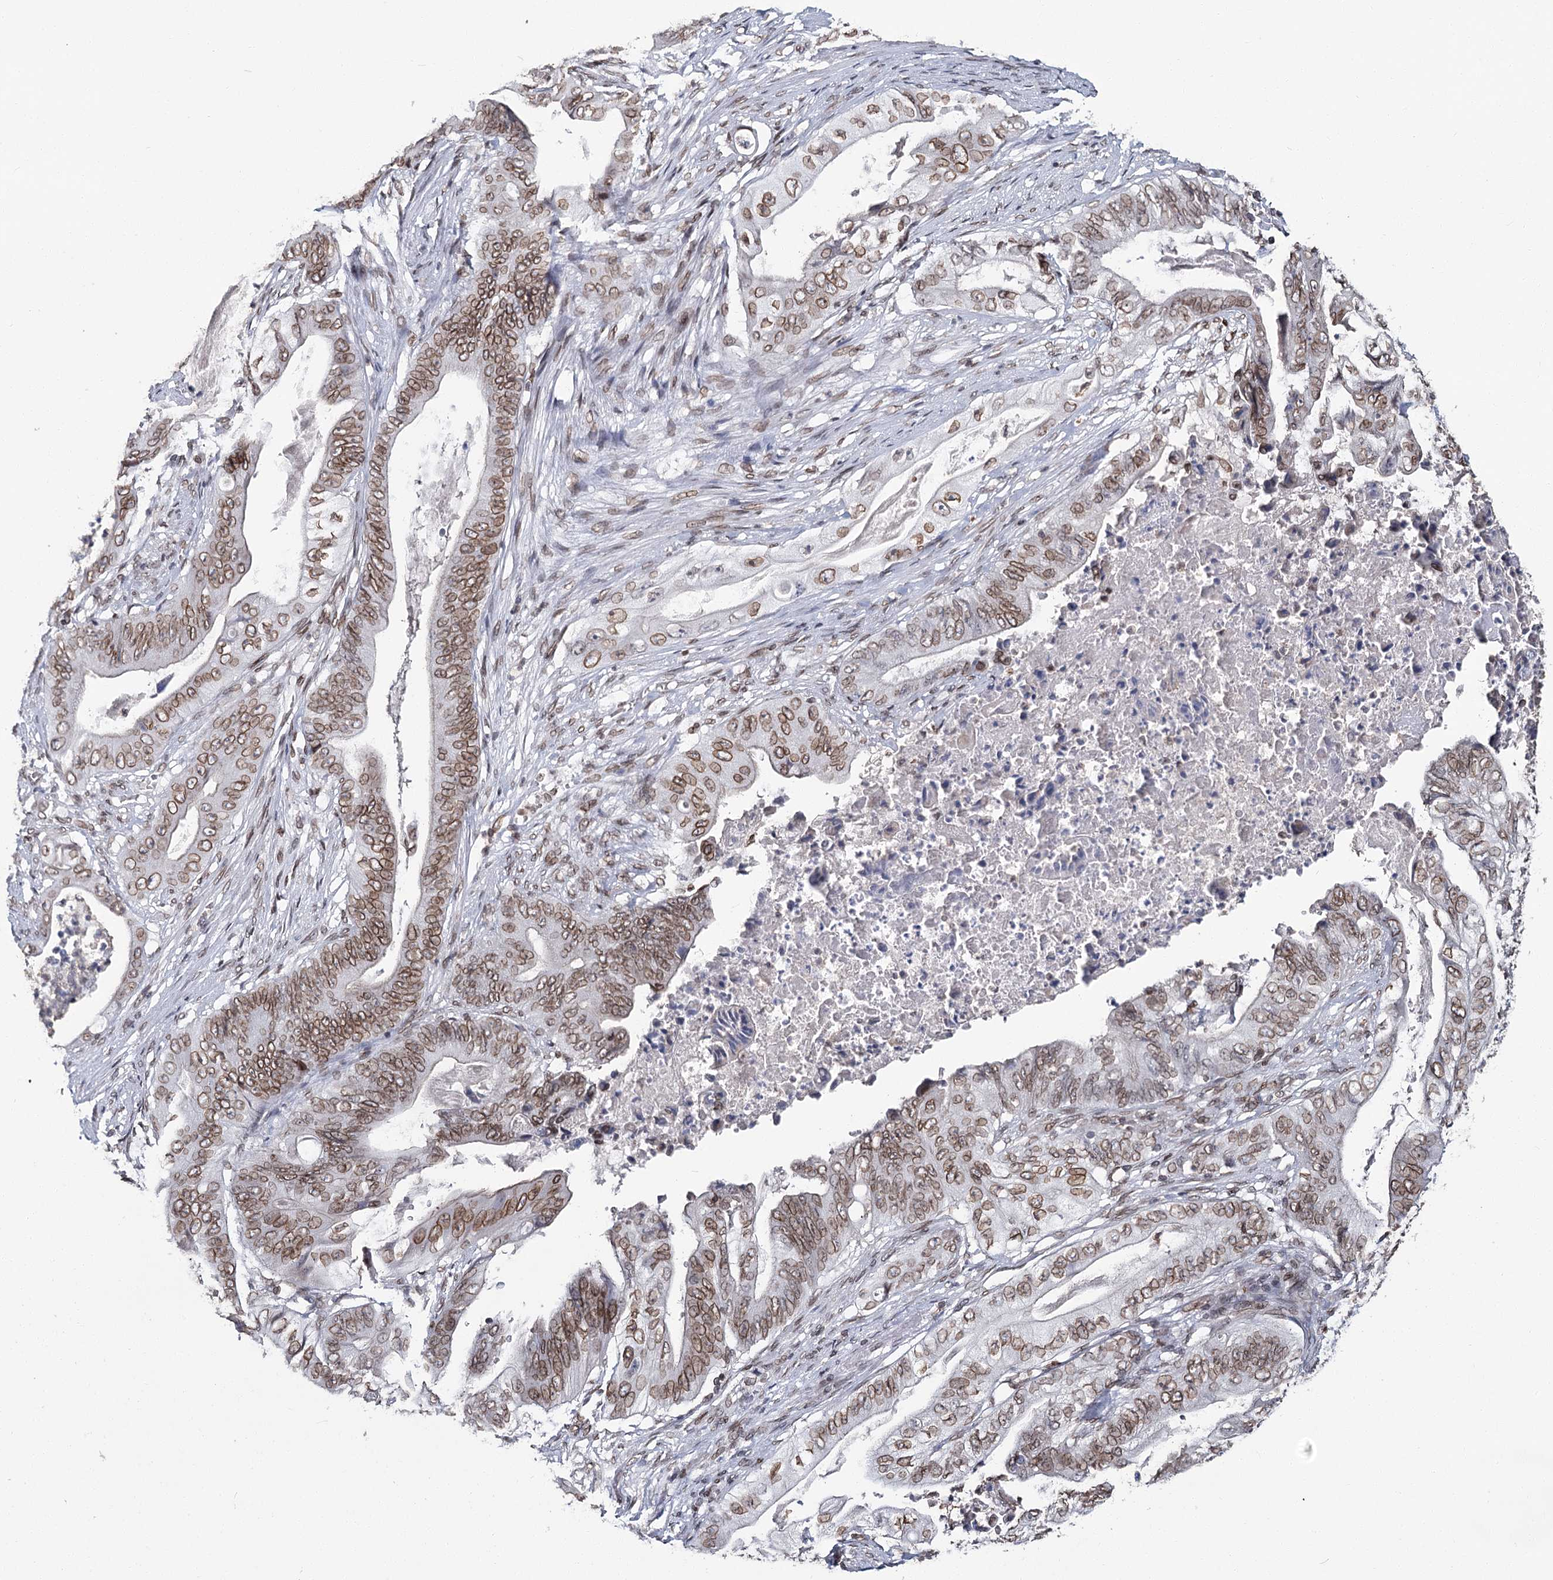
{"staining": {"intensity": "moderate", "quantity": ">75%", "location": "cytoplasmic/membranous,nuclear"}, "tissue": "stomach cancer", "cell_type": "Tumor cells", "image_type": "cancer", "snomed": [{"axis": "morphology", "description": "Adenocarcinoma, NOS"}, {"axis": "topography", "description": "Stomach"}], "caption": "A photomicrograph showing moderate cytoplasmic/membranous and nuclear expression in about >75% of tumor cells in stomach cancer (adenocarcinoma), as visualized by brown immunohistochemical staining.", "gene": "KIAA0930", "patient": {"sex": "female", "age": 73}}